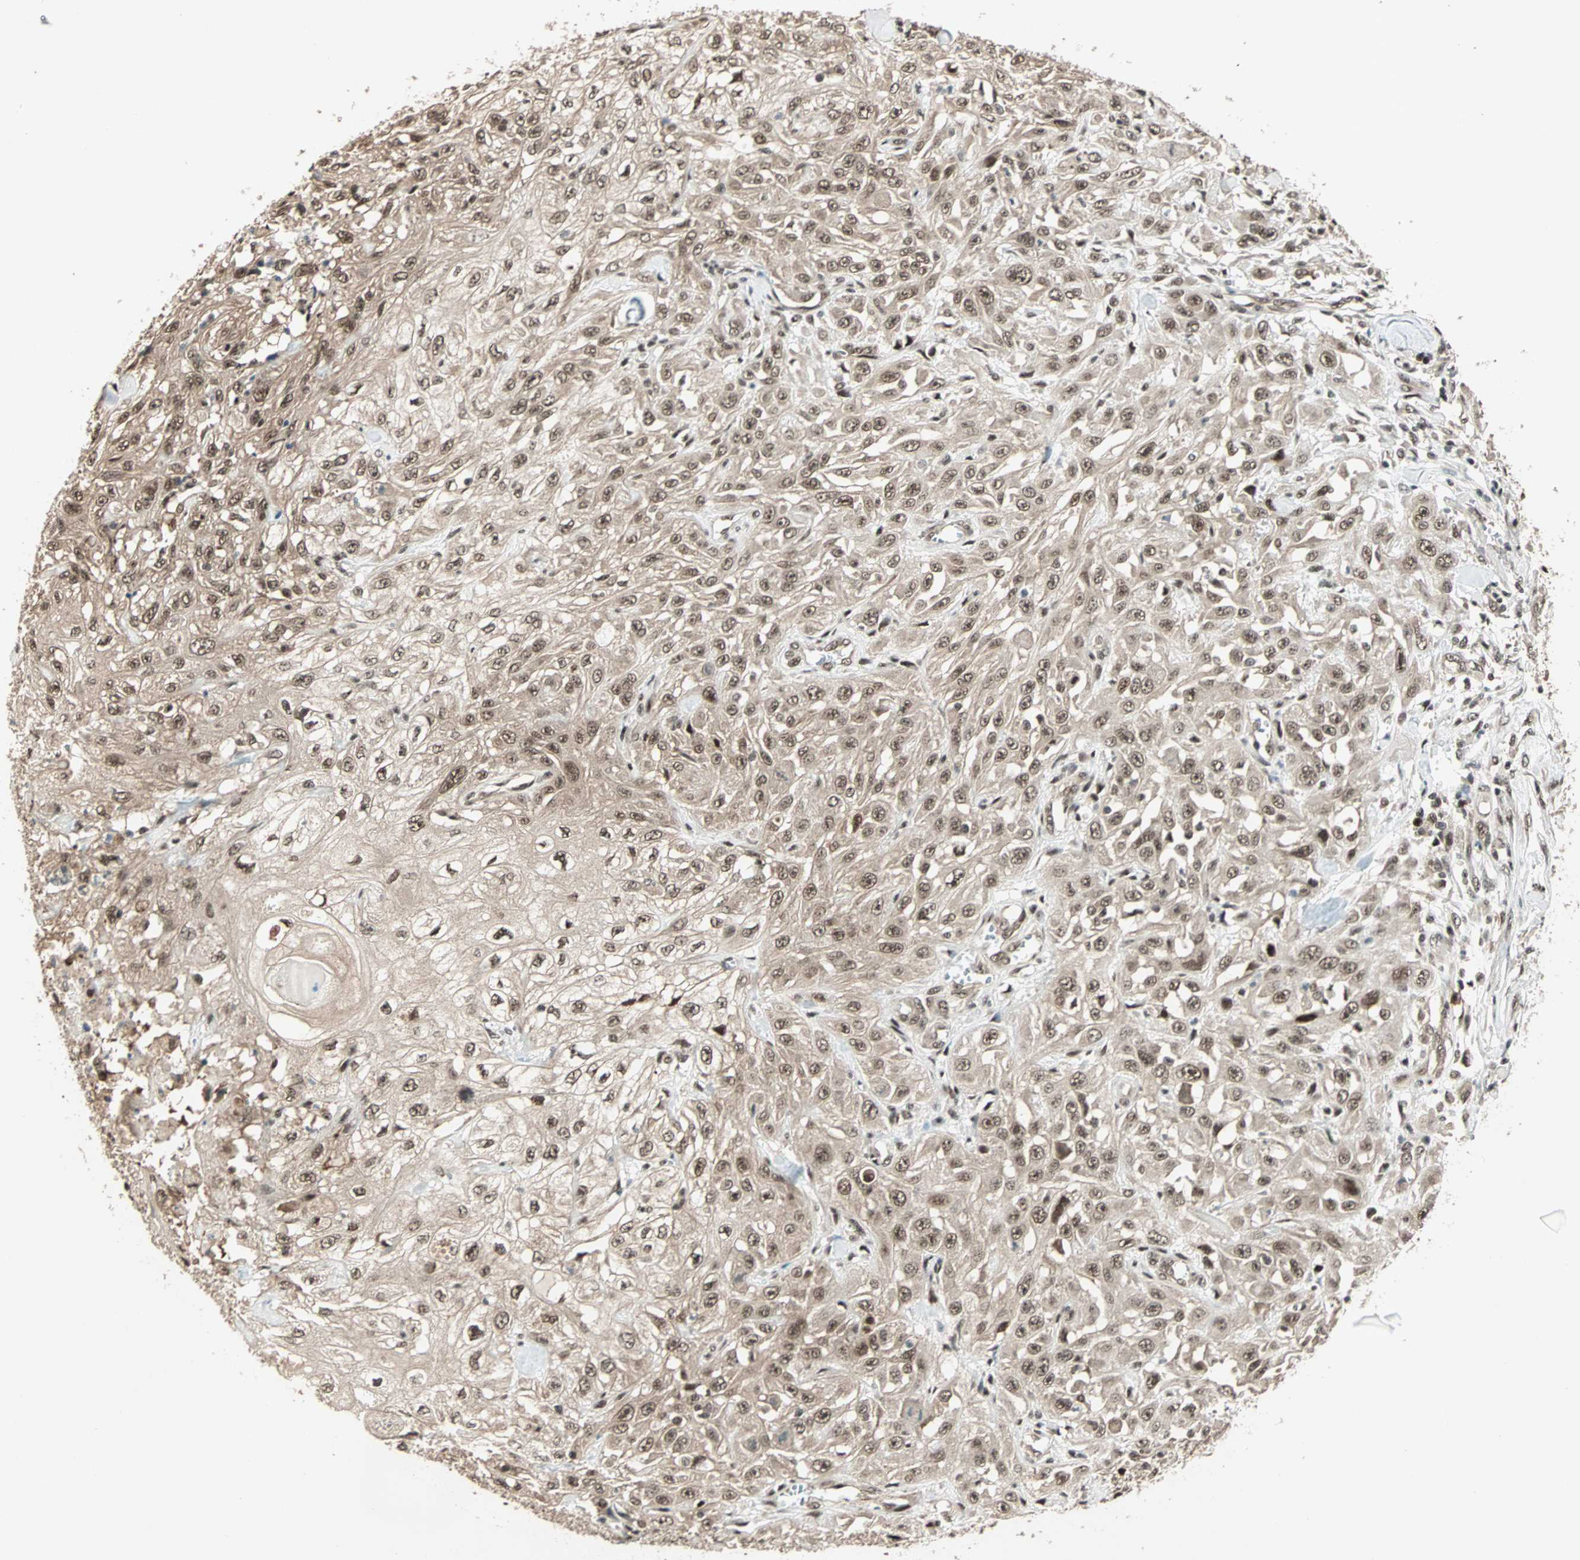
{"staining": {"intensity": "moderate", "quantity": ">75%", "location": "cytoplasmic/membranous,nuclear"}, "tissue": "skin cancer", "cell_type": "Tumor cells", "image_type": "cancer", "snomed": [{"axis": "morphology", "description": "Squamous cell carcinoma, NOS"}, {"axis": "morphology", "description": "Squamous cell carcinoma, metastatic, NOS"}, {"axis": "topography", "description": "Skin"}, {"axis": "topography", "description": "Lymph node"}], "caption": "A brown stain highlights moderate cytoplasmic/membranous and nuclear staining of a protein in human skin cancer (metastatic squamous cell carcinoma) tumor cells.", "gene": "ZNF44", "patient": {"sex": "male", "age": 75}}